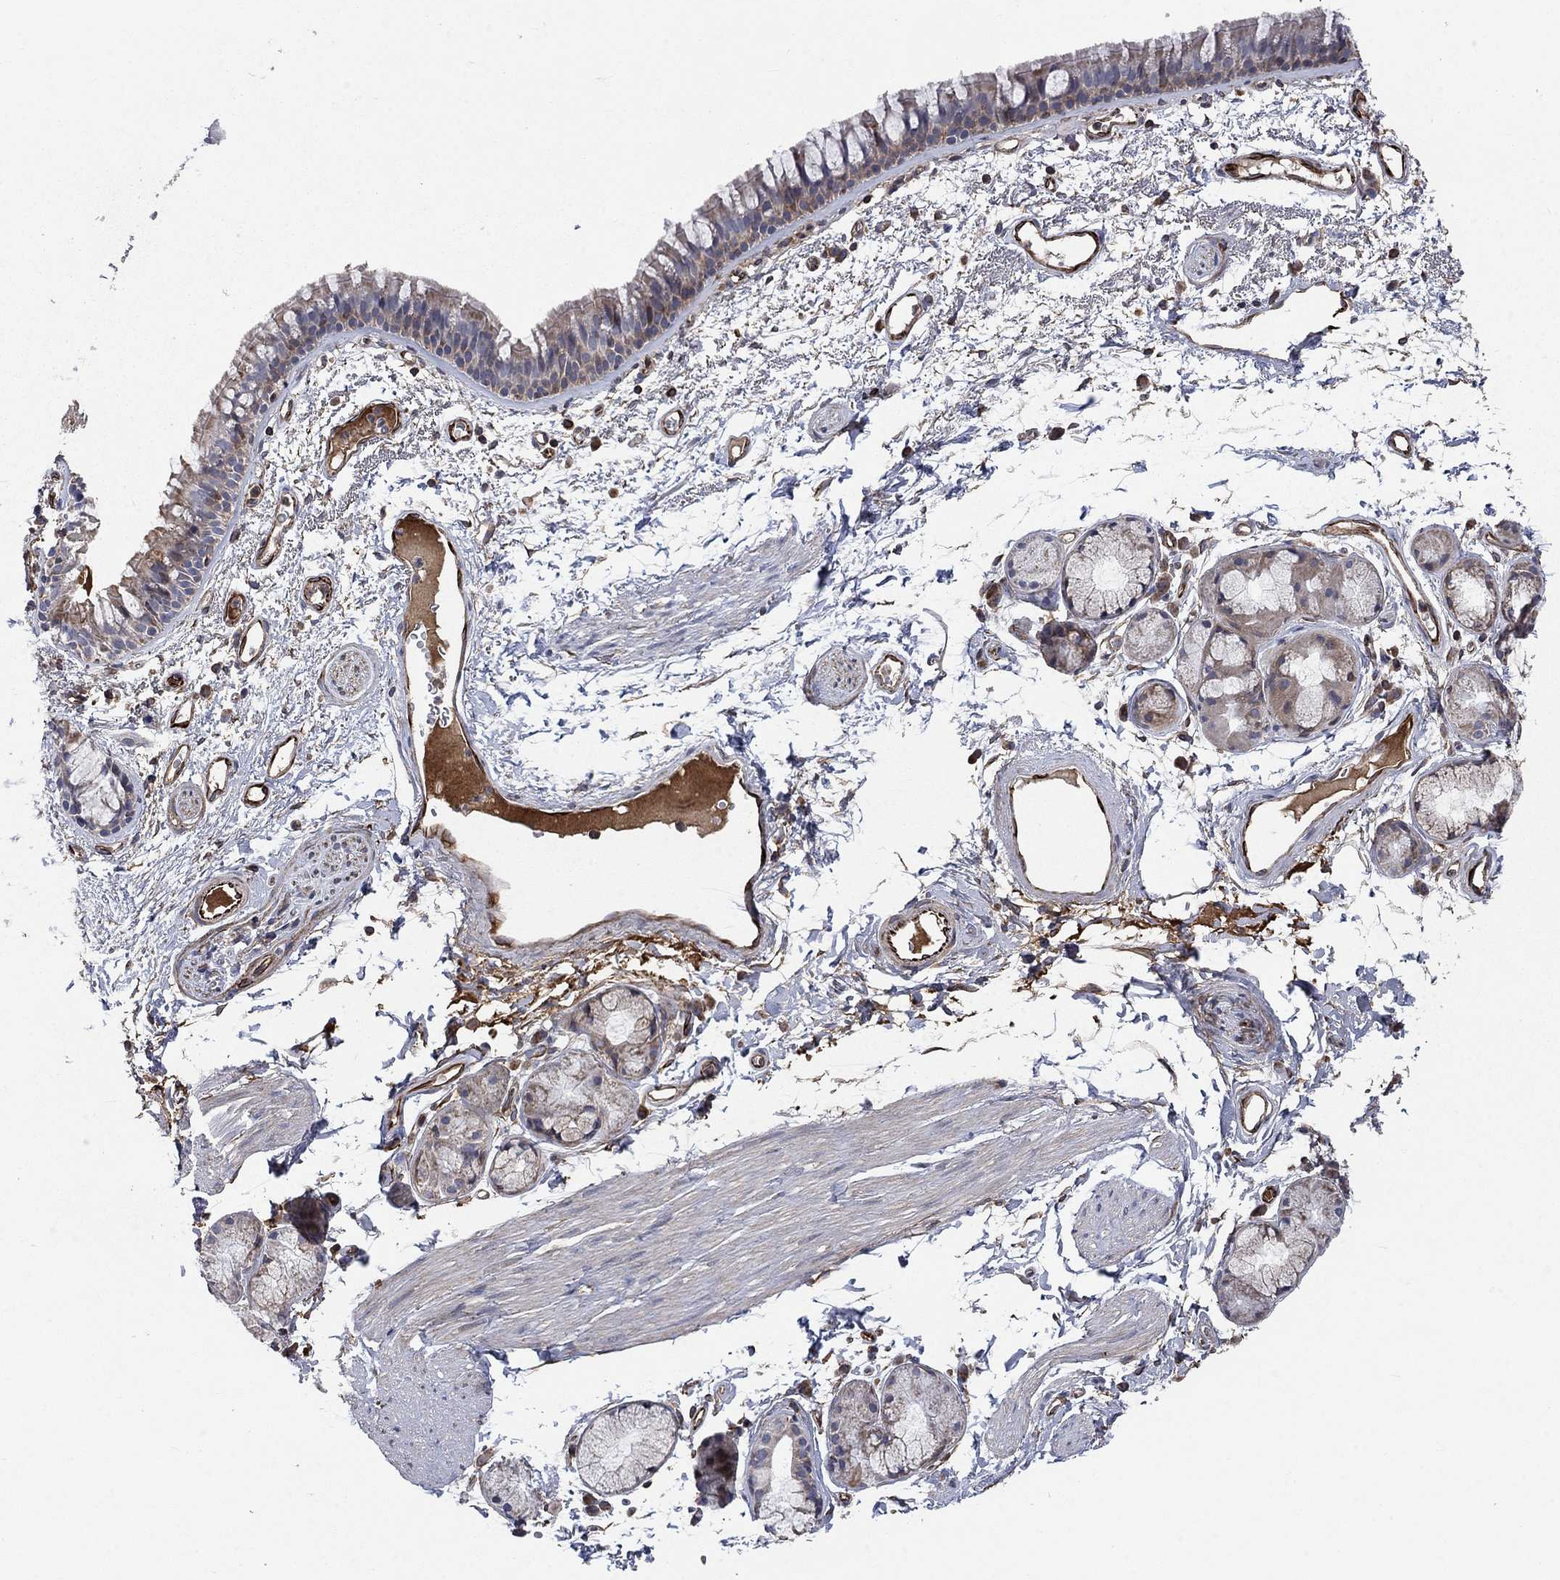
{"staining": {"intensity": "weak", "quantity": "25%-75%", "location": "cytoplasmic/membranous"}, "tissue": "bronchus", "cell_type": "Respiratory epithelial cells", "image_type": "normal", "snomed": [{"axis": "morphology", "description": "Normal tissue, NOS"}, {"axis": "topography", "description": "Cartilage tissue"}, {"axis": "topography", "description": "Bronchus"}], "caption": "Normal bronchus exhibits weak cytoplasmic/membranous expression in approximately 25%-75% of respiratory epithelial cells The staining was performed using DAB (3,3'-diaminobenzidine), with brown indicating positive protein expression. Nuclei are stained blue with hematoxylin..", "gene": "NDUFC1", "patient": {"sex": "male", "age": 66}}